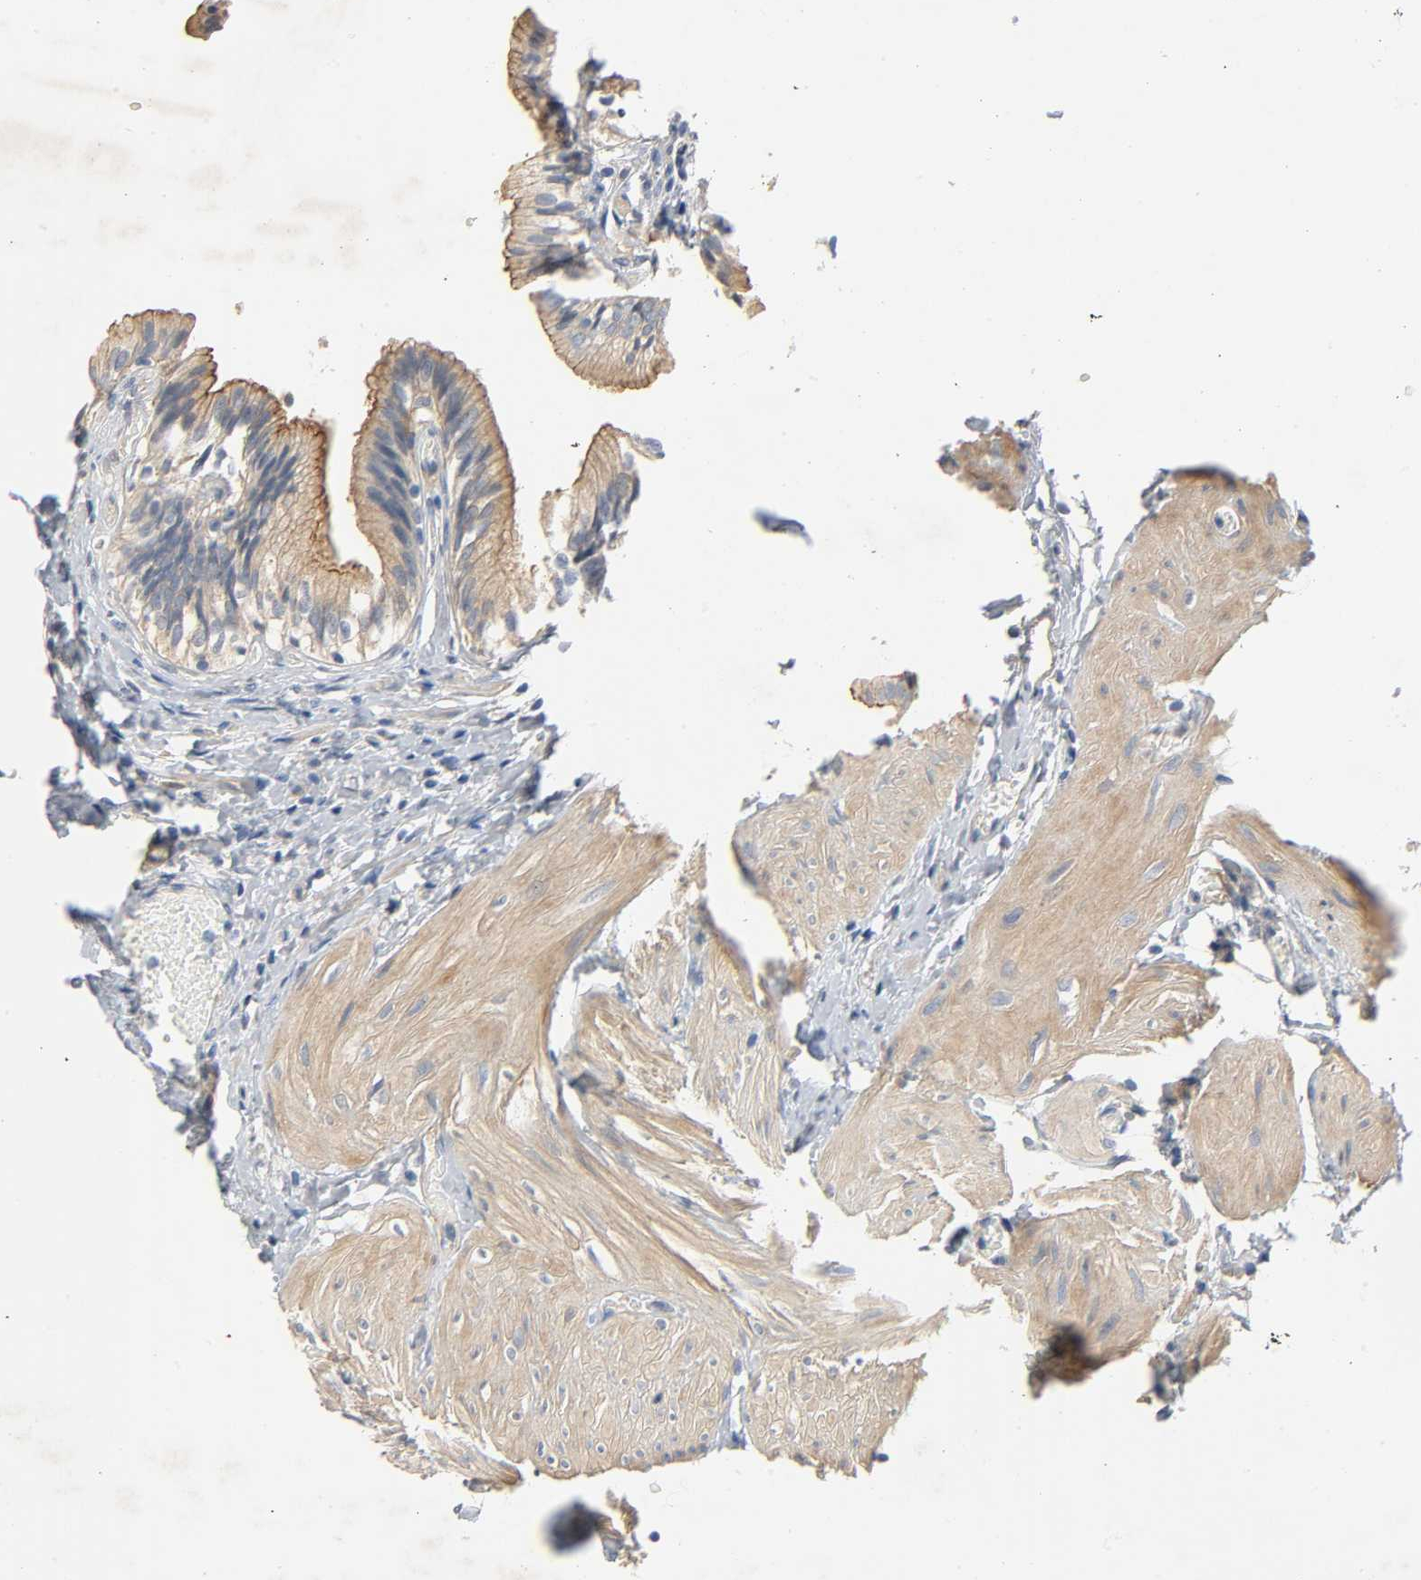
{"staining": {"intensity": "strong", "quantity": ">75%", "location": "cytoplasmic/membranous"}, "tissue": "gallbladder", "cell_type": "Glandular cells", "image_type": "normal", "snomed": [{"axis": "morphology", "description": "Normal tissue, NOS"}, {"axis": "topography", "description": "Gallbladder"}], "caption": "A brown stain labels strong cytoplasmic/membranous expression of a protein in glandular cells of unremarkable gallbladder. Using DAB (brown) and hematoxylin (blue) stains, captured at high magnification using brightfield microscopy.", "gene": "ARPC1A", "patient": {"sex": "male", "age": 65}}